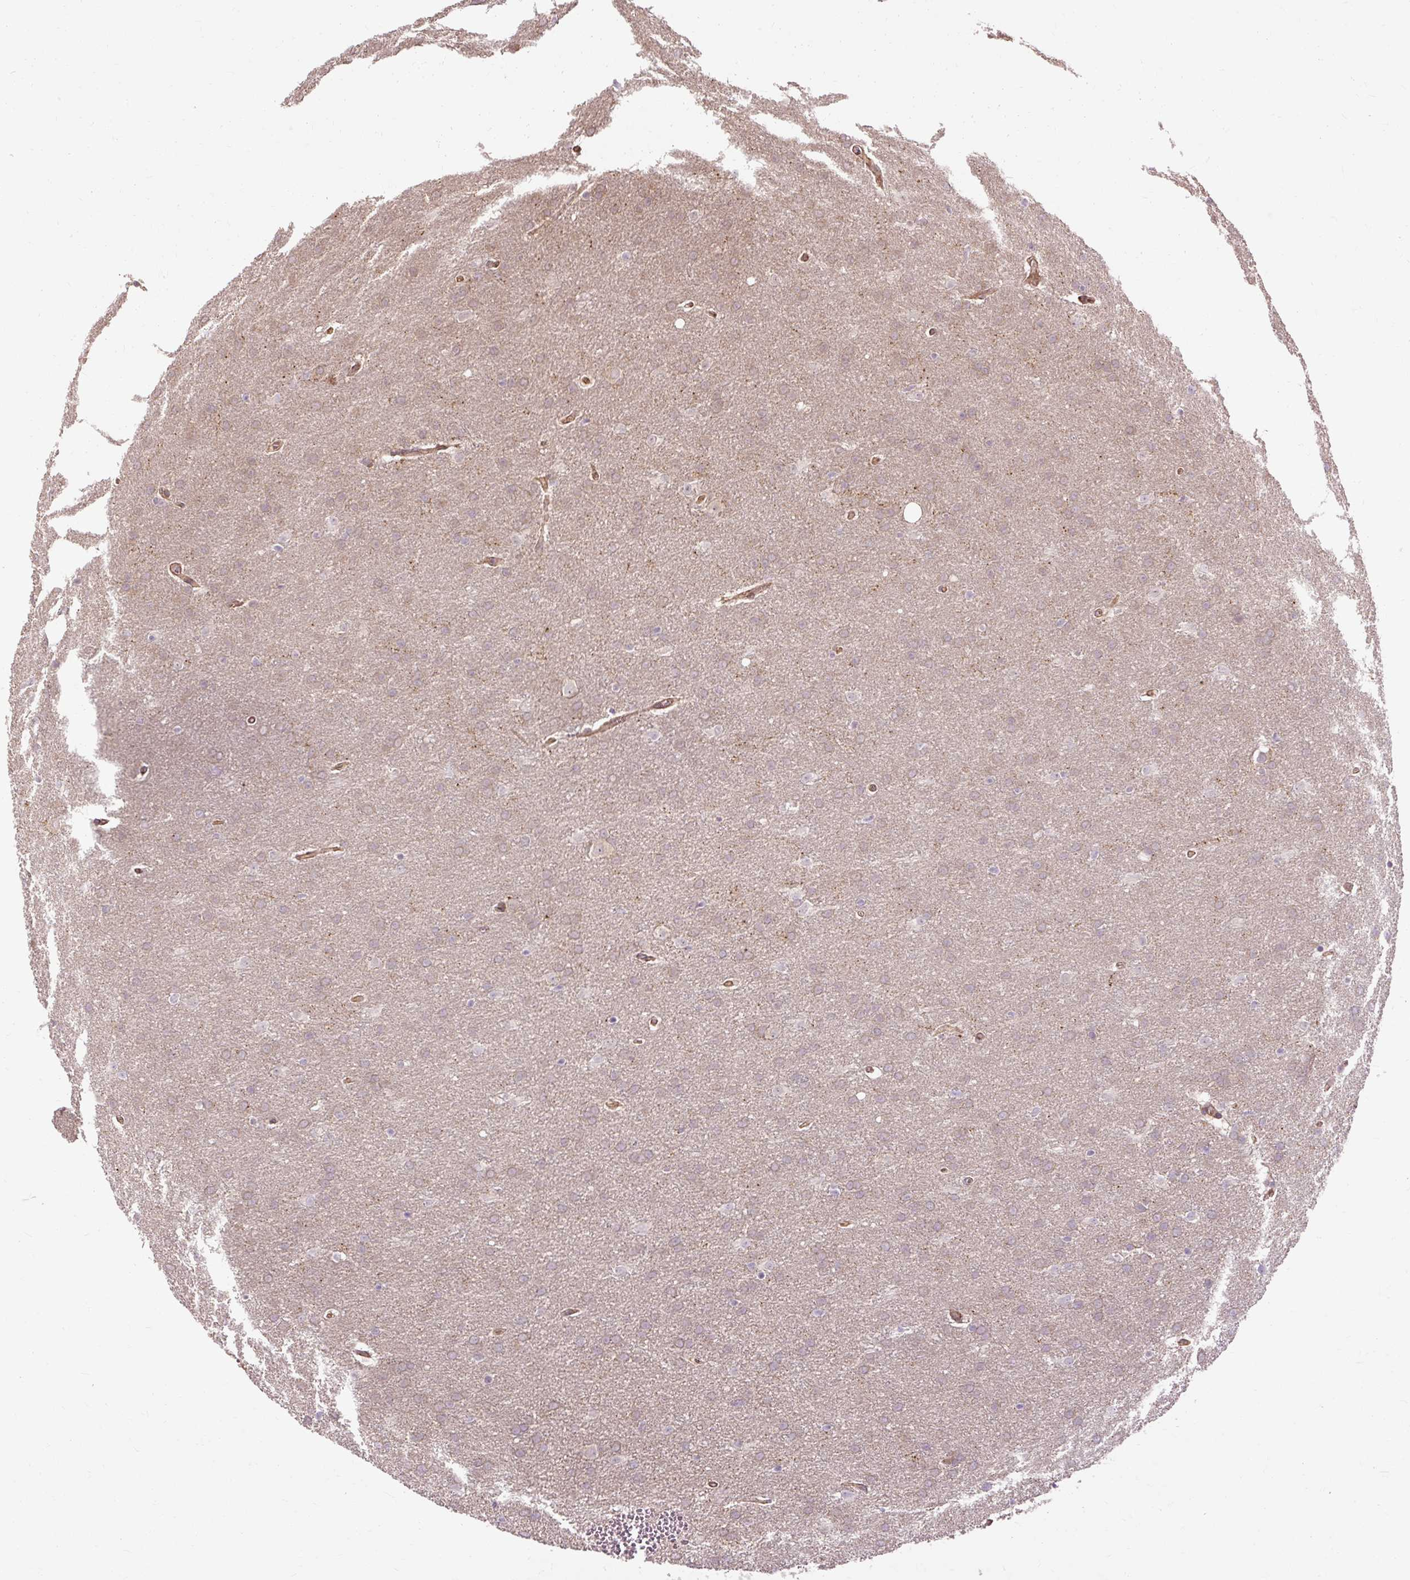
{"staining": {"intensity": "negative", "quantity": "none", "location": "none"}, "tissue": "glioma", "cell_type": "Tumor cells", "image_type": "cancer", "snomed": [{"axis": "morphology", "description": "Glioma, malignant, Low grade"}, {"axis": "topography", "description": "Brain"}], "caption": "A high-resolution histopathology image shows immunohistochemistry staining of malignant glioma (low-grade), which exhibits no significant expression in tumor cells.", "gene": "FLRT1", "patient": {"sex": "female", "age": 32}}